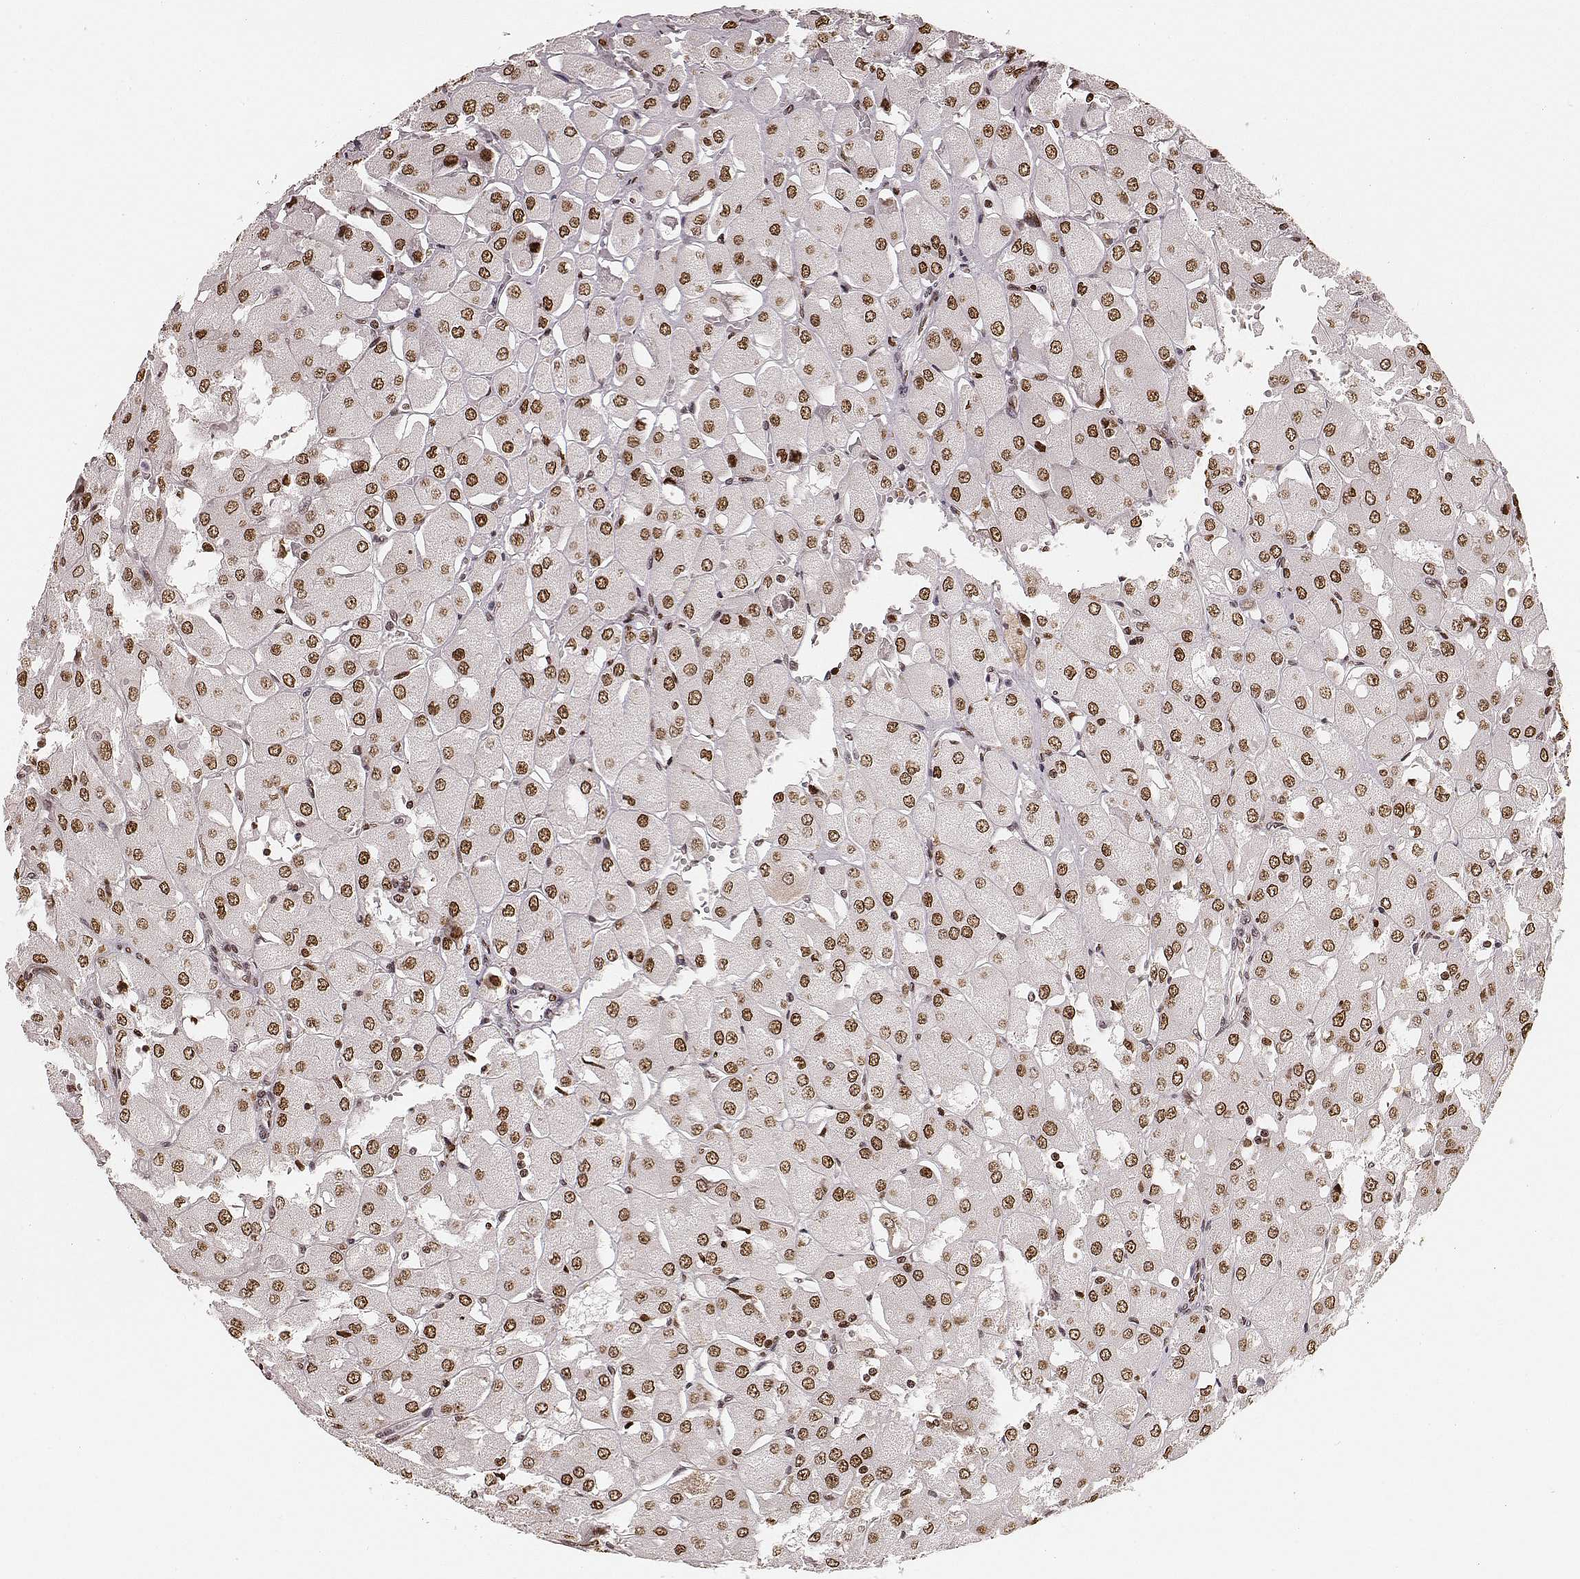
{"staining": {"intensity": "moderate", "quantity": ">75%", "location": "nuclear"}, "tissue": "renal cancer", "cell_type": "Tumor cells", "image_type": "cancer", "snomed": [{"axis": "morphology", "description": "Adenocarcinoma, NOS"}, {"axis": "topography", "description": "Kidney"}], "caption": "A high-resolution image shows immunohistochemistry staining of renal cancer, which exhibits moderate nuclear positivity in about >75% of tumor cells.", "gene": "PARP1", "patient": {"sex": "male", "age": 72}}